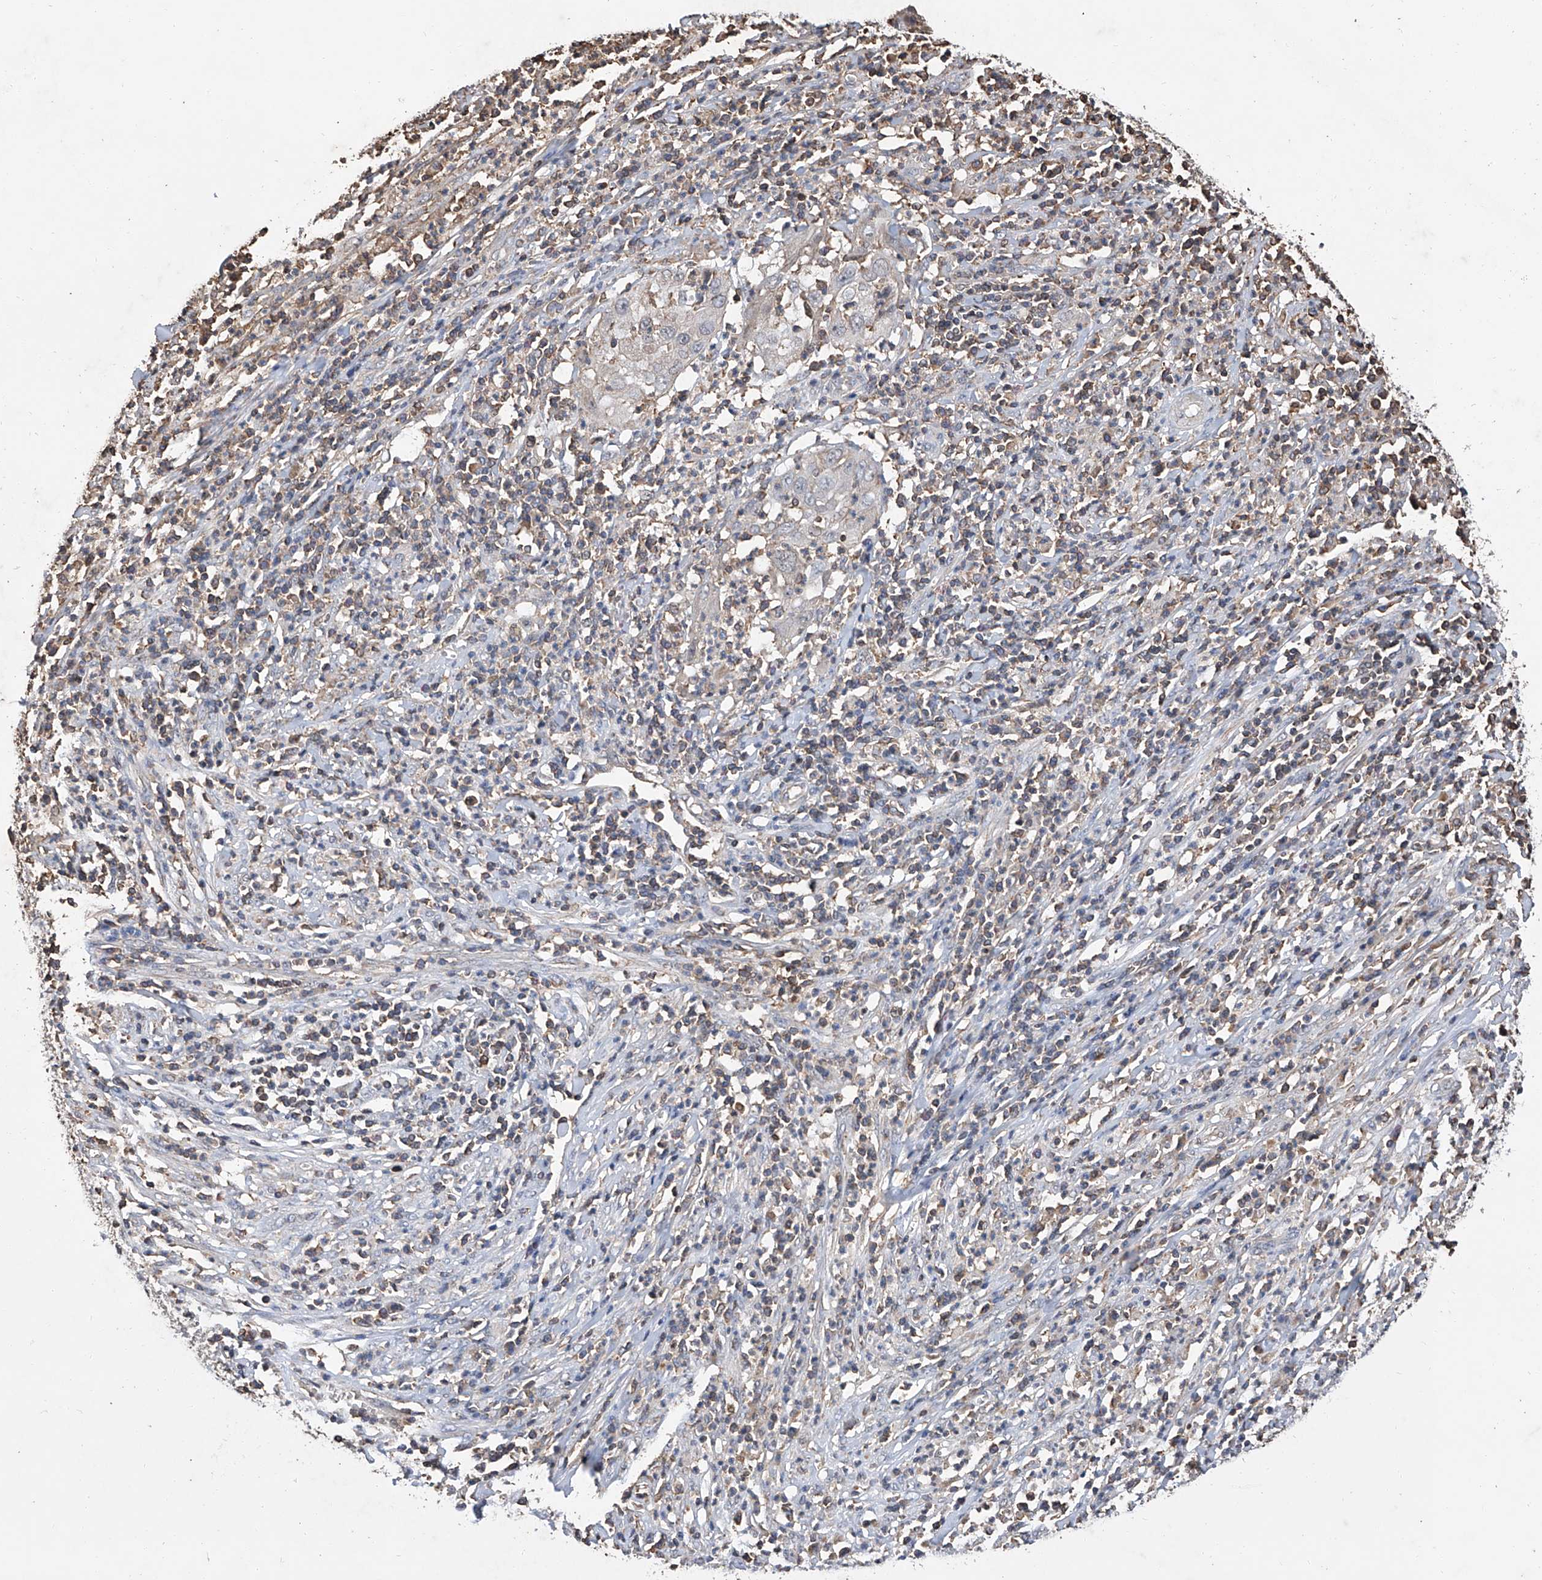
{"staining": {"intensity": "weak", "quantity": "<25%", "location": "cytoplasmic/membranous"}, "tissue": "cervical cancer", "cell_type": "Tumor cells", "image_type": "cancer", "snomed": [{"axis": "morphology", "description": "Squamous cell carcinoma, NOS"}, {"axis": "topography", "description": "Cervix"}], "caption": "IHC photomicrograph of neoplastic tissue: squamous cell carcinoma (cervical) stained with DAB displays no significant protein expression in tumor cells. (Stains: DAB immunohistochemistry with hematoxylin counter stain, Microscopy: brightfield microscopy at high magnification).", "gene": "GPT", "patient": {"sex": "female", "age": 32}}